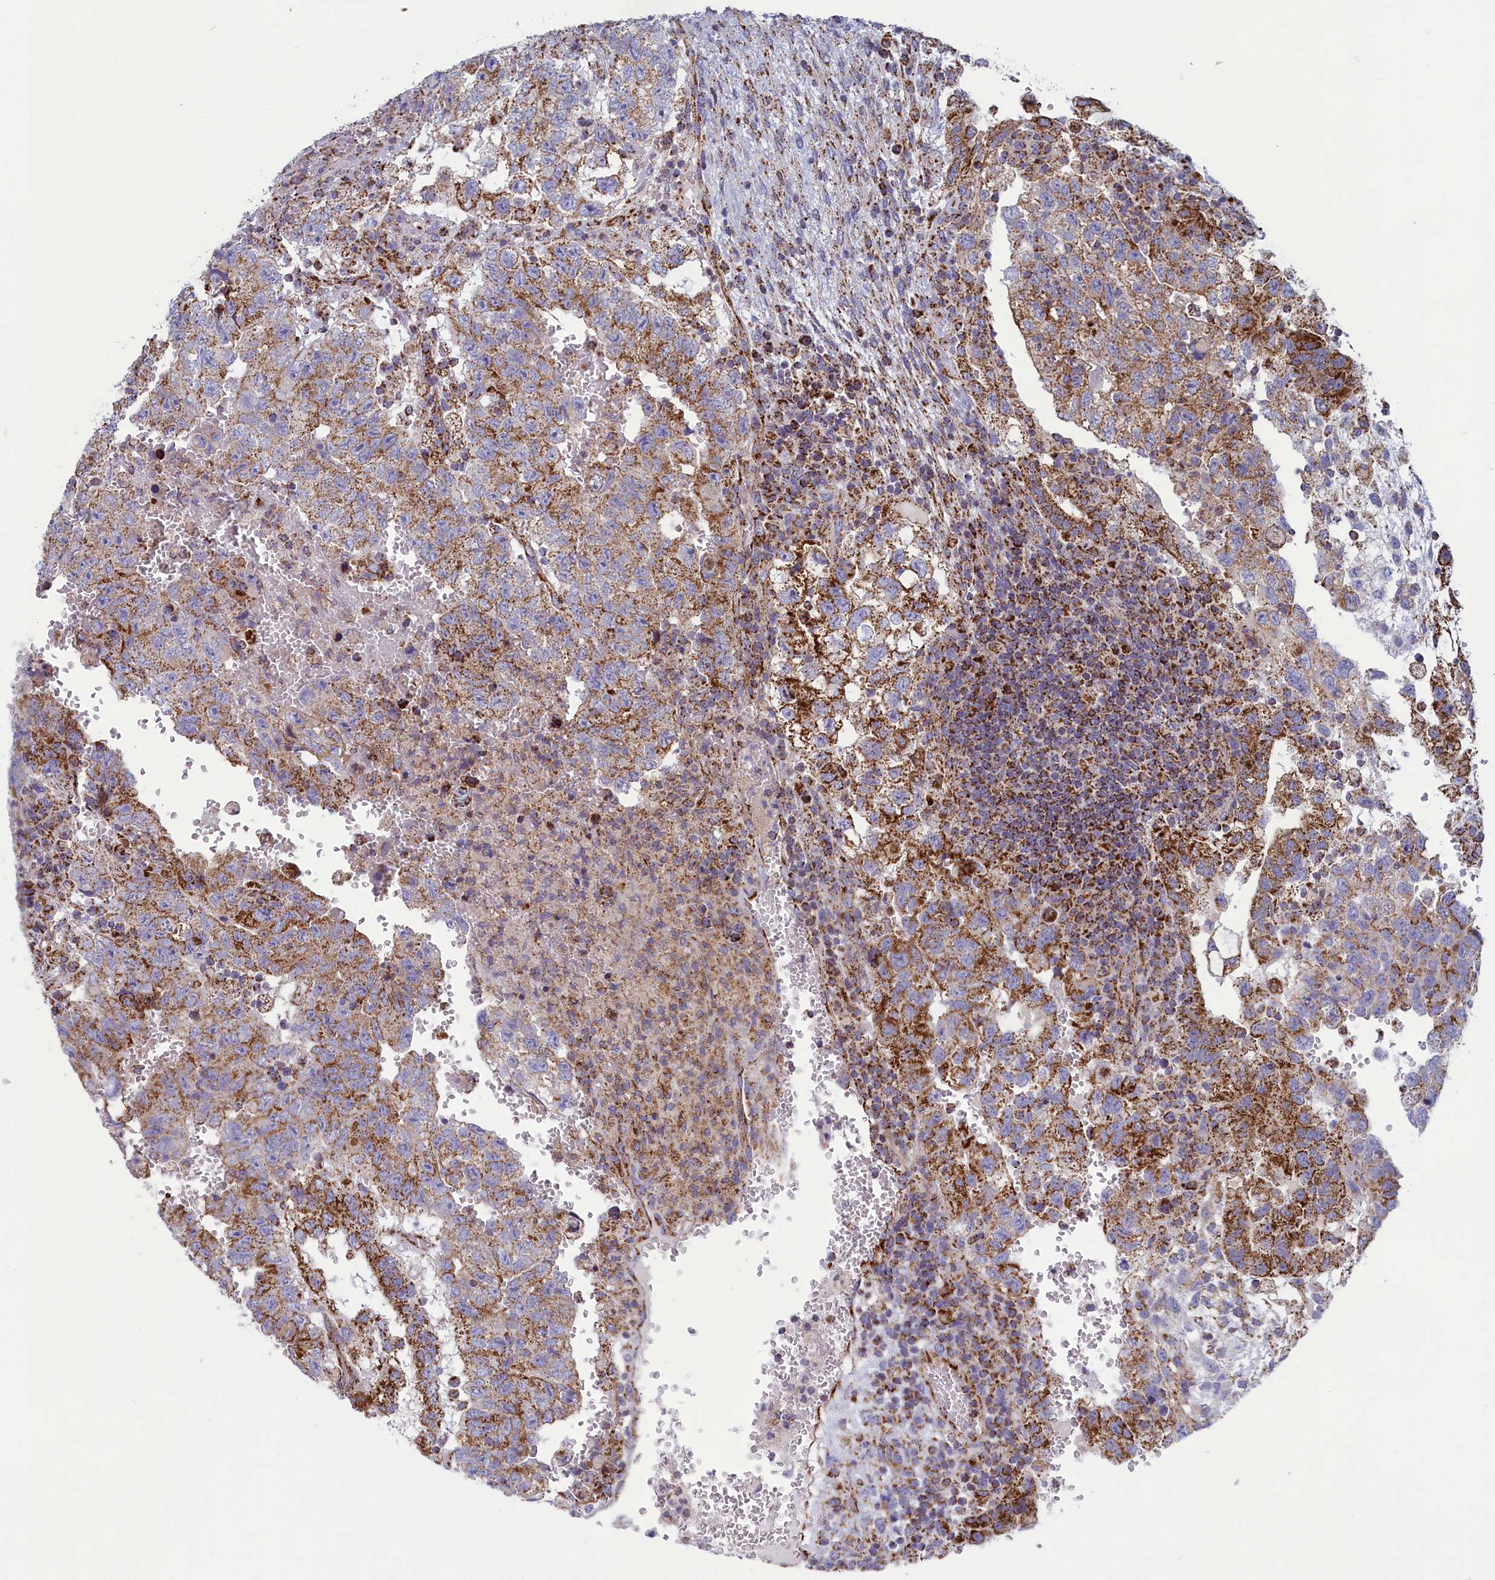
{"staining": {"intensity": "strong", "quantity": "25%-75%", "location": "cytoplasmic/membranous"}, "tissue": "testis cancer", "cell_type": "Tumor cells", "image_type": "cancer", "snomed": [{"axis": "morphology", "description": "Carcinoma, Embryonal, NOS"}, {"axis": "topography", "description": "Testis"}], "caption": "Immunohistochemistry of testis embryonal carcinoma reveals high levels of strong cytoplasmic/membranous positivity in about 25%-75% of tumor cells.", "gene": "ISOC2", "patient": {"sex": "male", "age": 36}}